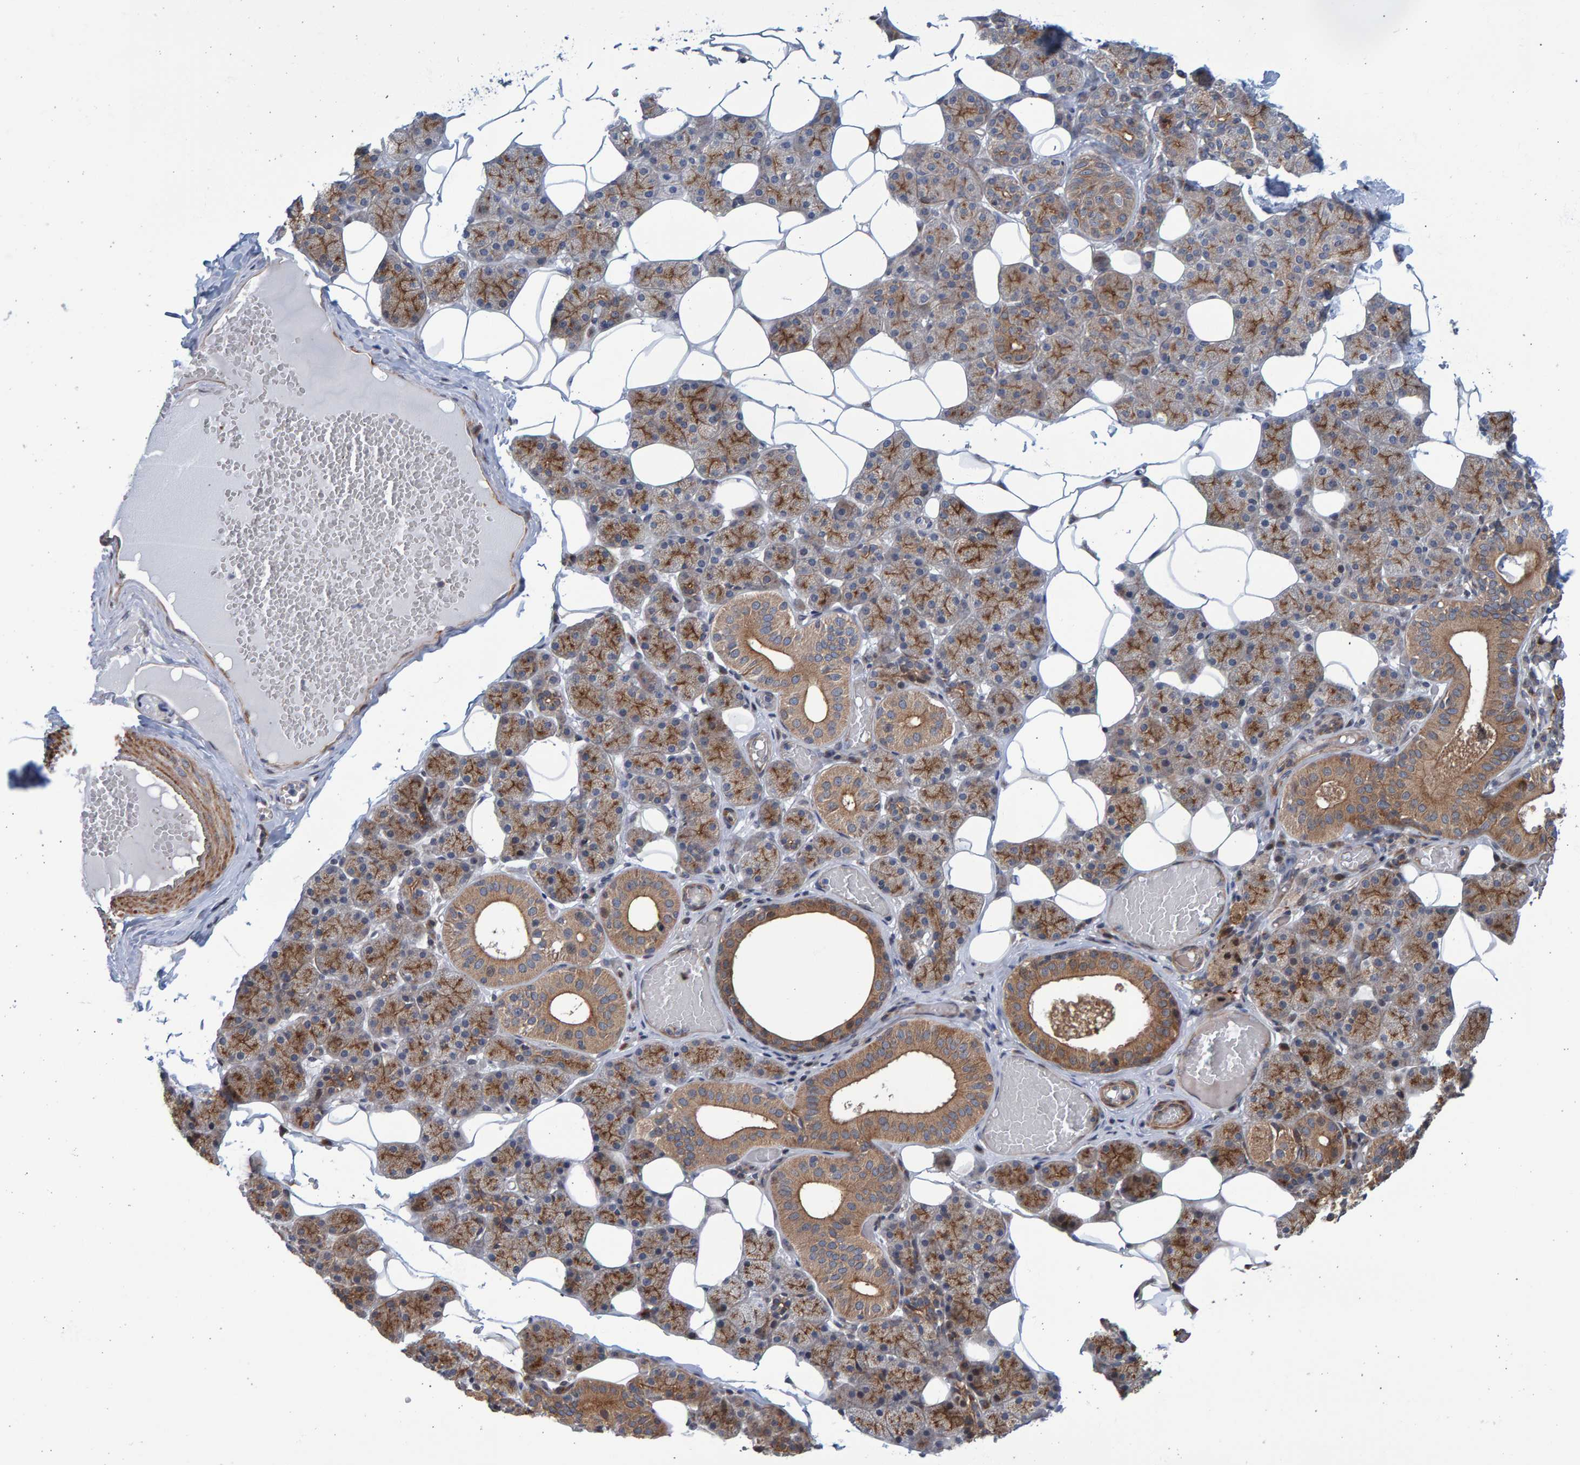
{"staining": {"intensity": "moderate", "quantity": ">75%", "location": "cytoplasmic/membranous"}, "tissue": "salivary gland", "cell_type": "Glandular cells", "image_type": "normal", "snomed": [{"axis": "morphology", "description": "Normal tissue, NOS"}, {"axis": "topography", "description": "Salivary gland"}], "caption": "Approximately >75% of glandular cells in unremarkable salivary gland show moderate cytoplasmic/membranous protein expression as visualized by brown immunohistochemical staining.", "gene": "LRBA", "patient": {"sex": "female", "age": 33}}